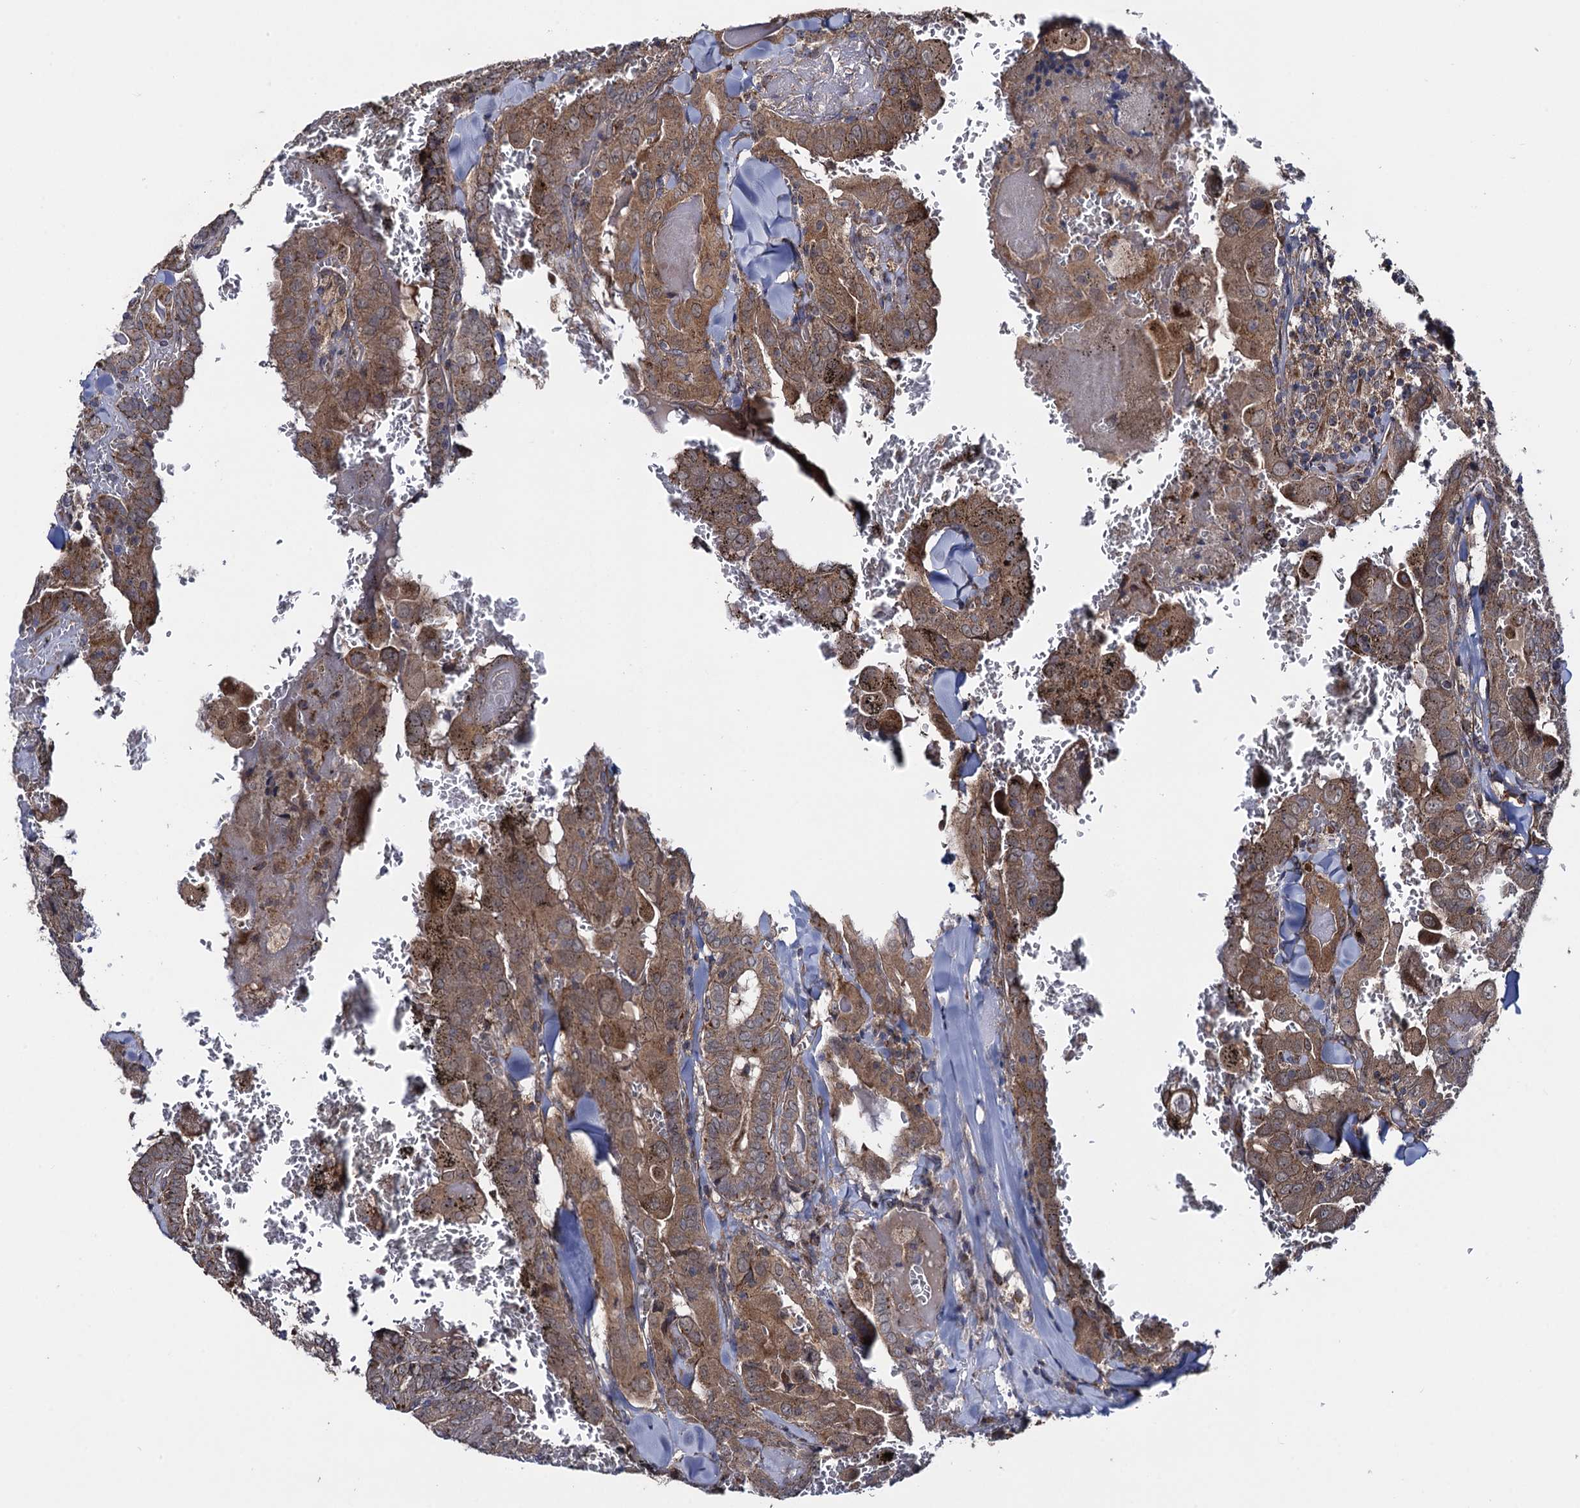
{"staining": {"intensity": "moderate", "quantity": ">75%", "location": "cytoplasmic/membranous"}, "tissue": "thyroid cancer", "cell_type": "Tumor cells", "image_type": "cancer", "snomed": [{"axis": "morphology", "description": "Papillary adenocarcinoma, NOS"}, {"axis": "topography", "description": "Thyroid gland"}], "caption": "IHC histopathology image of neoplastic tissue: thyroid cancer (papillary adenocarcinoma) stained using immunohistochemistry shows medium levels of moderate protein expression localized specifically in the cytoplasmic/membranous of tumor cells, appearing as a cytoplasmic/membranous brown color.", "gene": "HAUS1", "patient": {"sex": "female", "age": 72}}